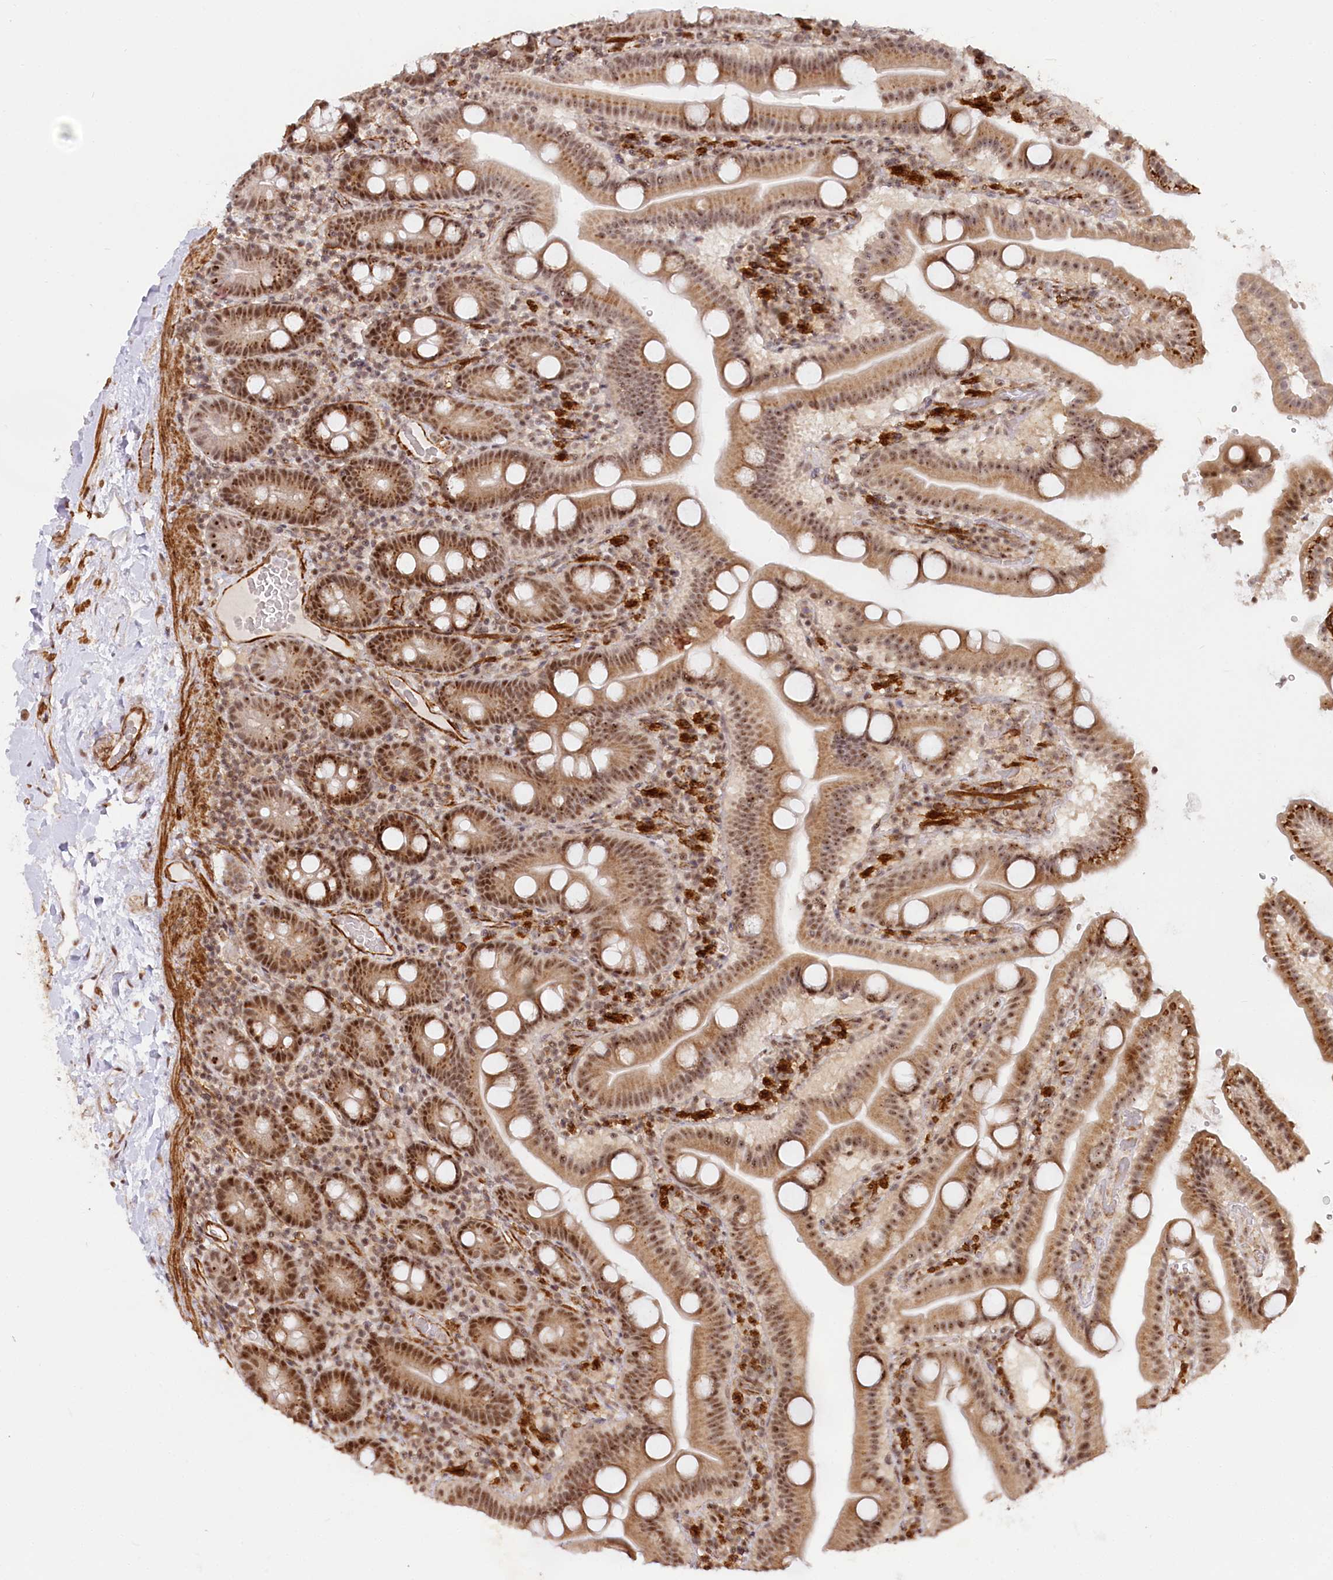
{"staining": {"intensity": "moderate", "quantity": ">75%", "location": "cytoplasmic/membranous,nuclear"}, "tissue": "duodenum", "cell_type": "Glandular cells", "image_type": "normal", "snomed": [{"axis": "morphology", "description": "Normal tissue, NOS"}, {"axis": "topography", "description": "Duodenum"}], "caption": "Immunohistochemical staining of unremarkable human duodenum displays >75% levels of moderate cytoplasmic/membranous,nuclear protein expression in approximately >75% of glandular cells. The staining was performed using DAB to visualize the protein expression in brown, while the nuclei were stained in blue with hematoxylin (Magnification: 20x).", "gene": "GNL3L", "patient": {"sex": "male", "age": 55}}